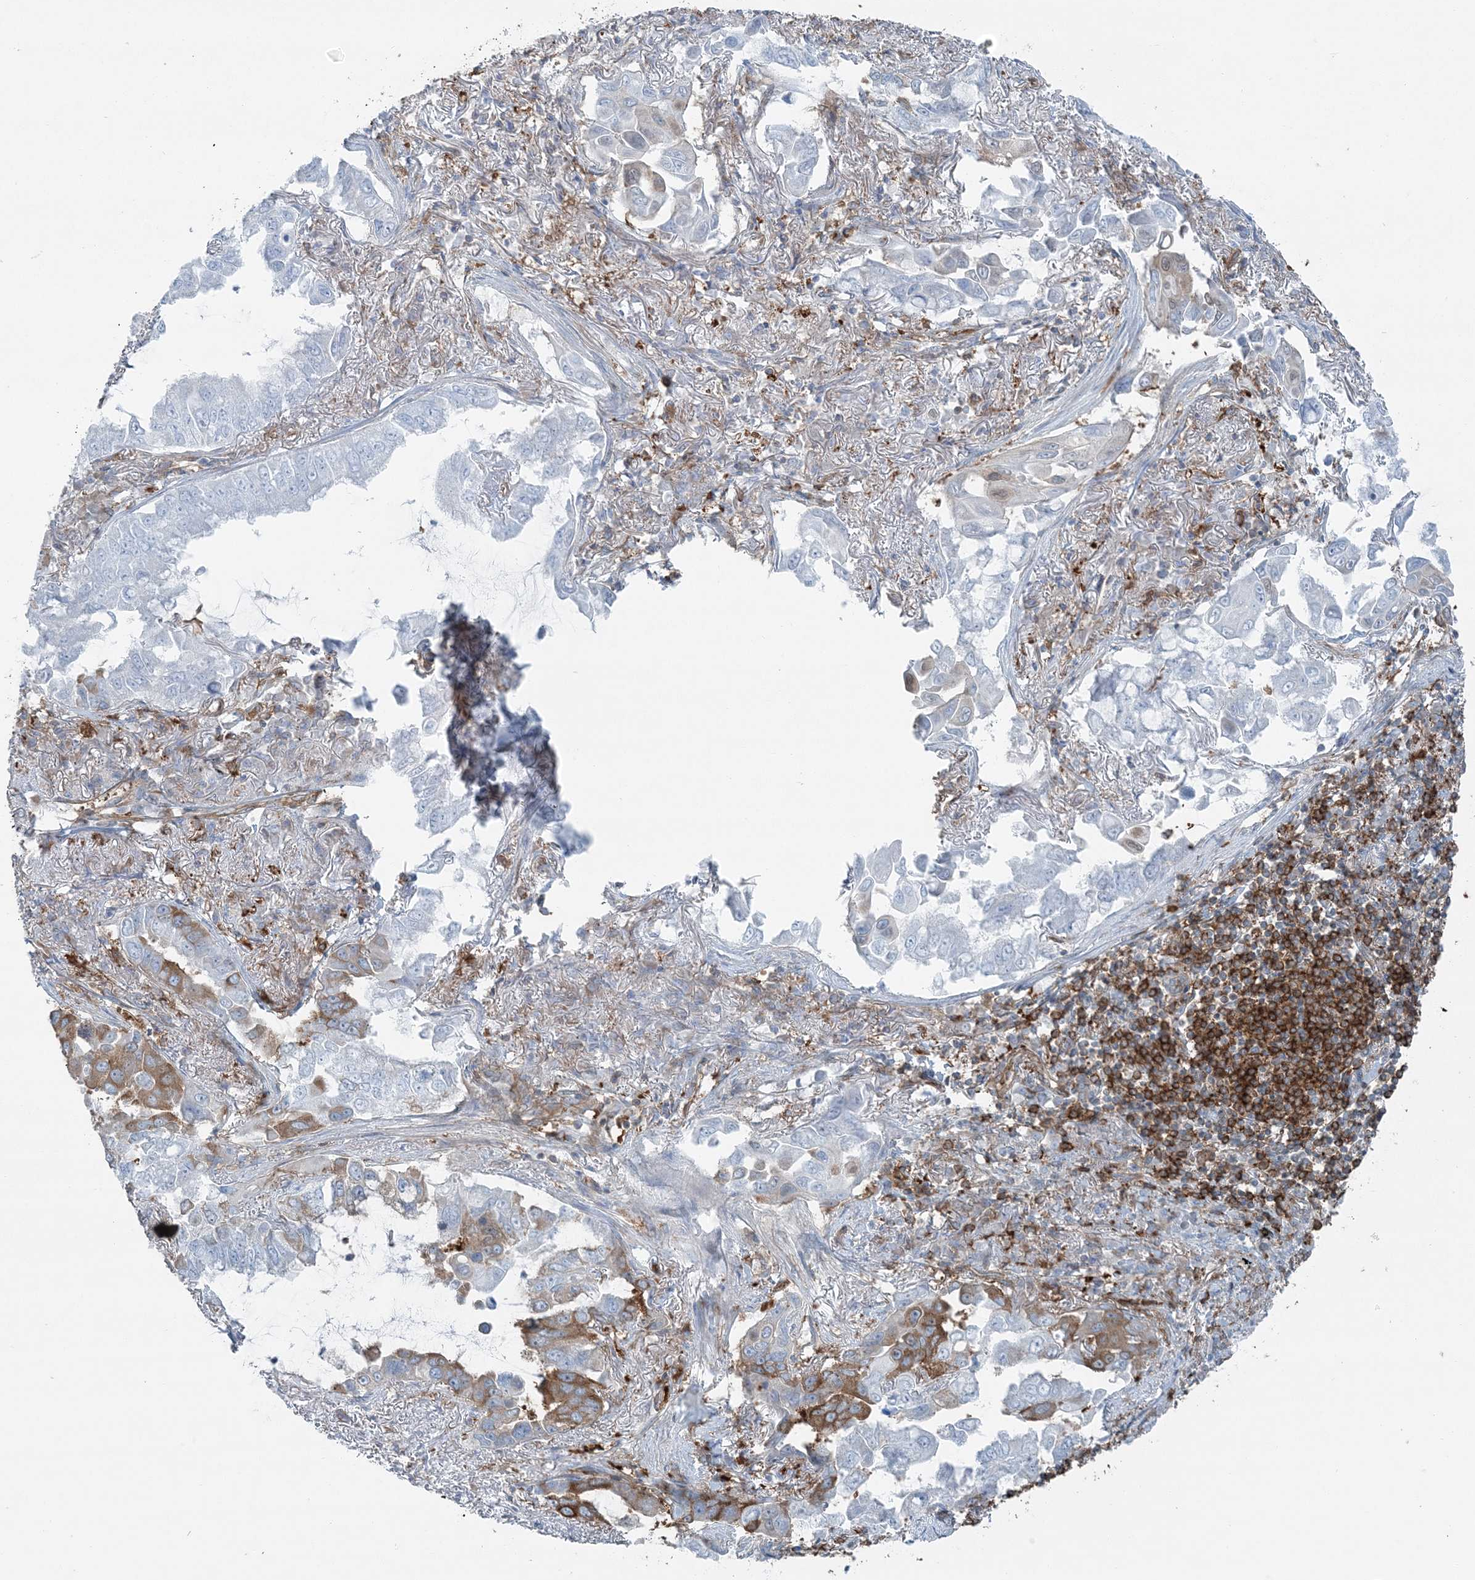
{"staining": {"intensity": "moderate", "quantity": "<25%", "location": "cytoplasmic/membranous"}, "tissue": "lung cancer", "cell_type": "Tumor cells", "image_type": "cancer", "snomed": [{"axis": "morphology", "description": "Adenocarcinoma, NOS"}, {"axis": "topography", "description": "Lung"}], "caption": "Protein expression analysis of human adenocarcinoma (lung) reveals moderate cytoplasmic/membranous expression in about <25% of tumor cells.", "gene": "SNX2", "patient": {"sex": "male", "age": 64}}